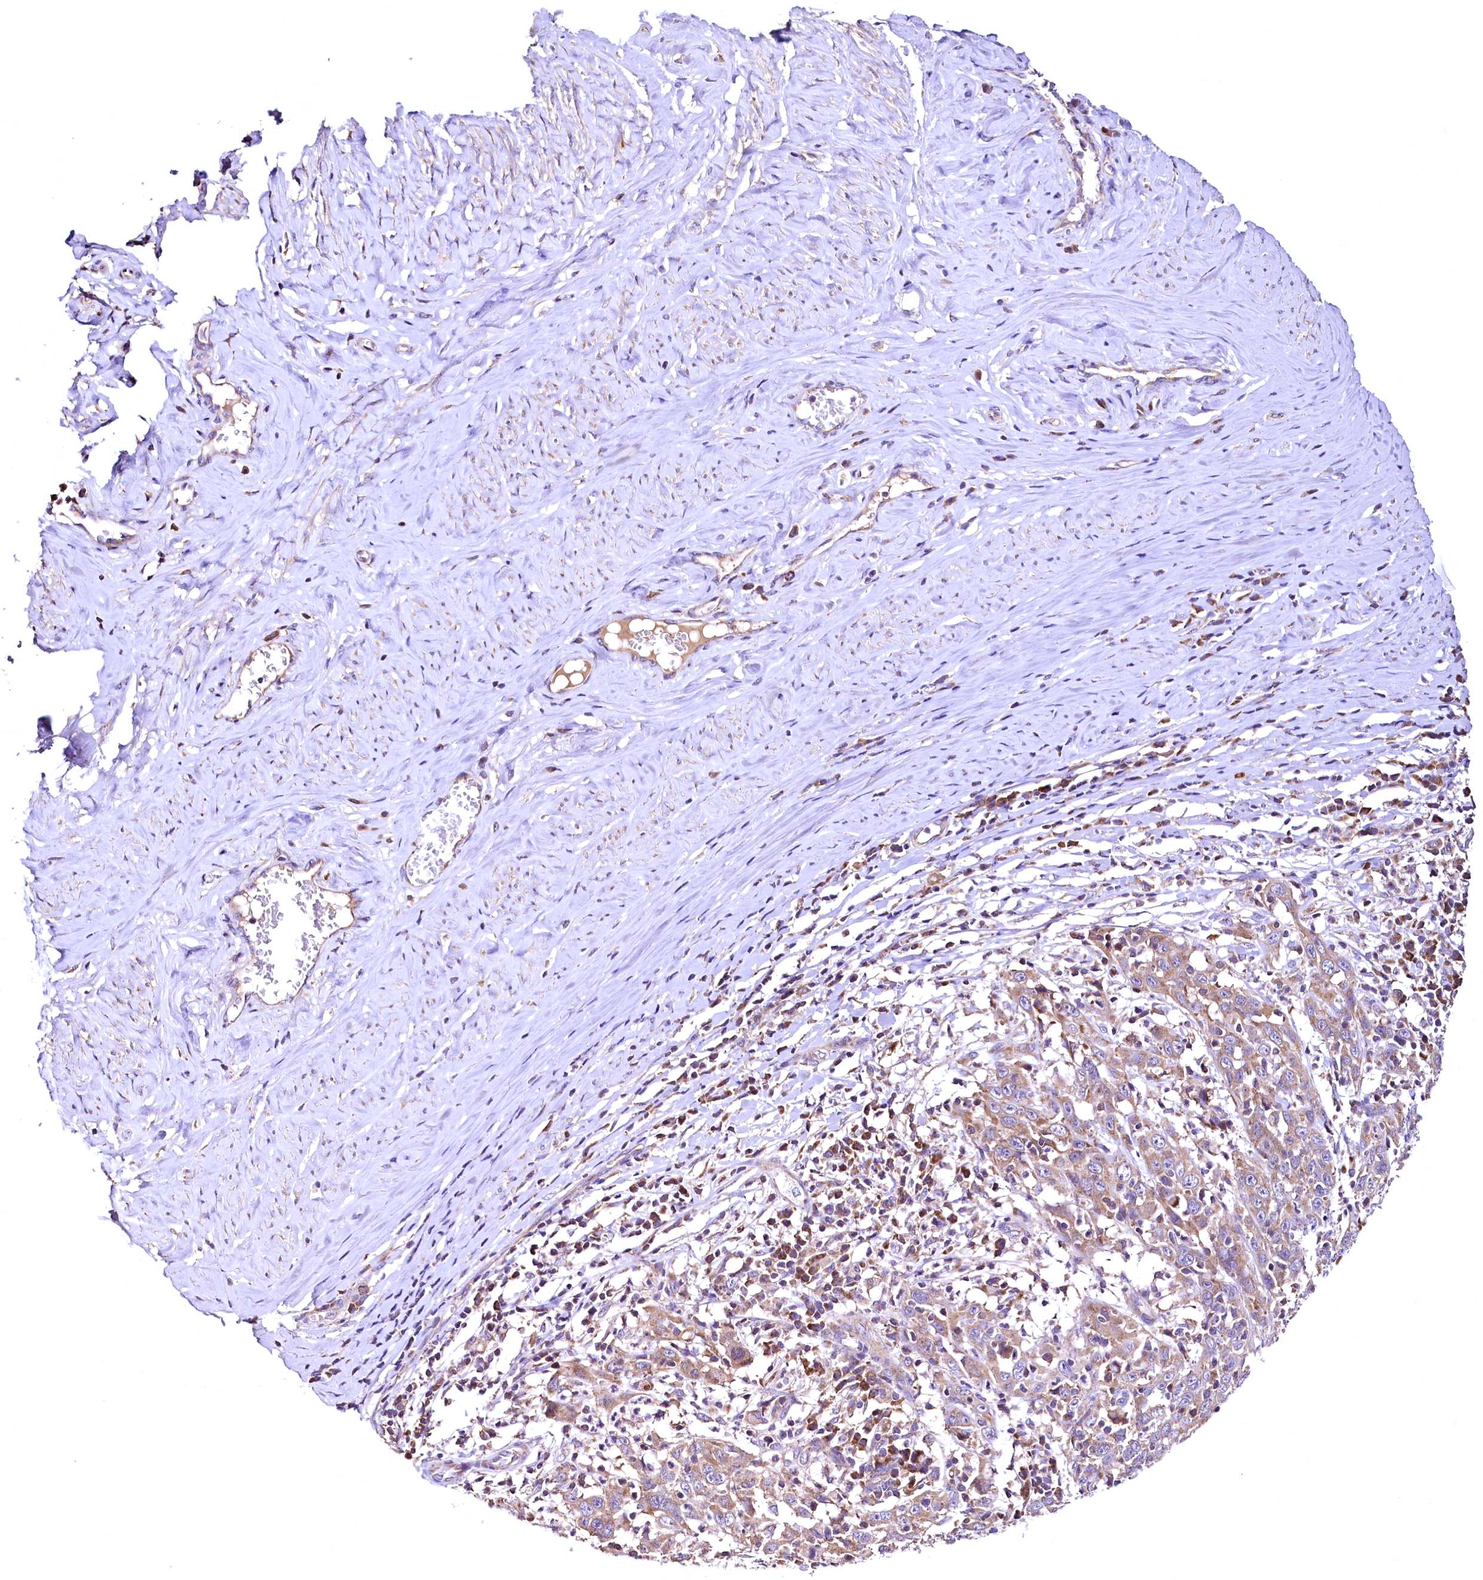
{"staining": {"intensity": "moderate", "quantity": ">75%", "location": "cytoplasmic/membranous"}, "tissue": "cervical cancer", "cell_type": "Tumor cells", "image_type": "cancer", "snomed": [{"axis": "morphology", "description": "Squamous cell carcinoma, NOS"}, {"axis": "topography", "description": "Cervix"}], "caption": "DAB (3,3'-diaminobenzidine) immunohistochemical staining of cervical cancer (squamous cell carcinoma) shows moderate cytoplasmic/membranous protein positivity in about >75% of tumor cells.", "gene": "MRPL57", "patient": {"sex": "female", "age": 46}}